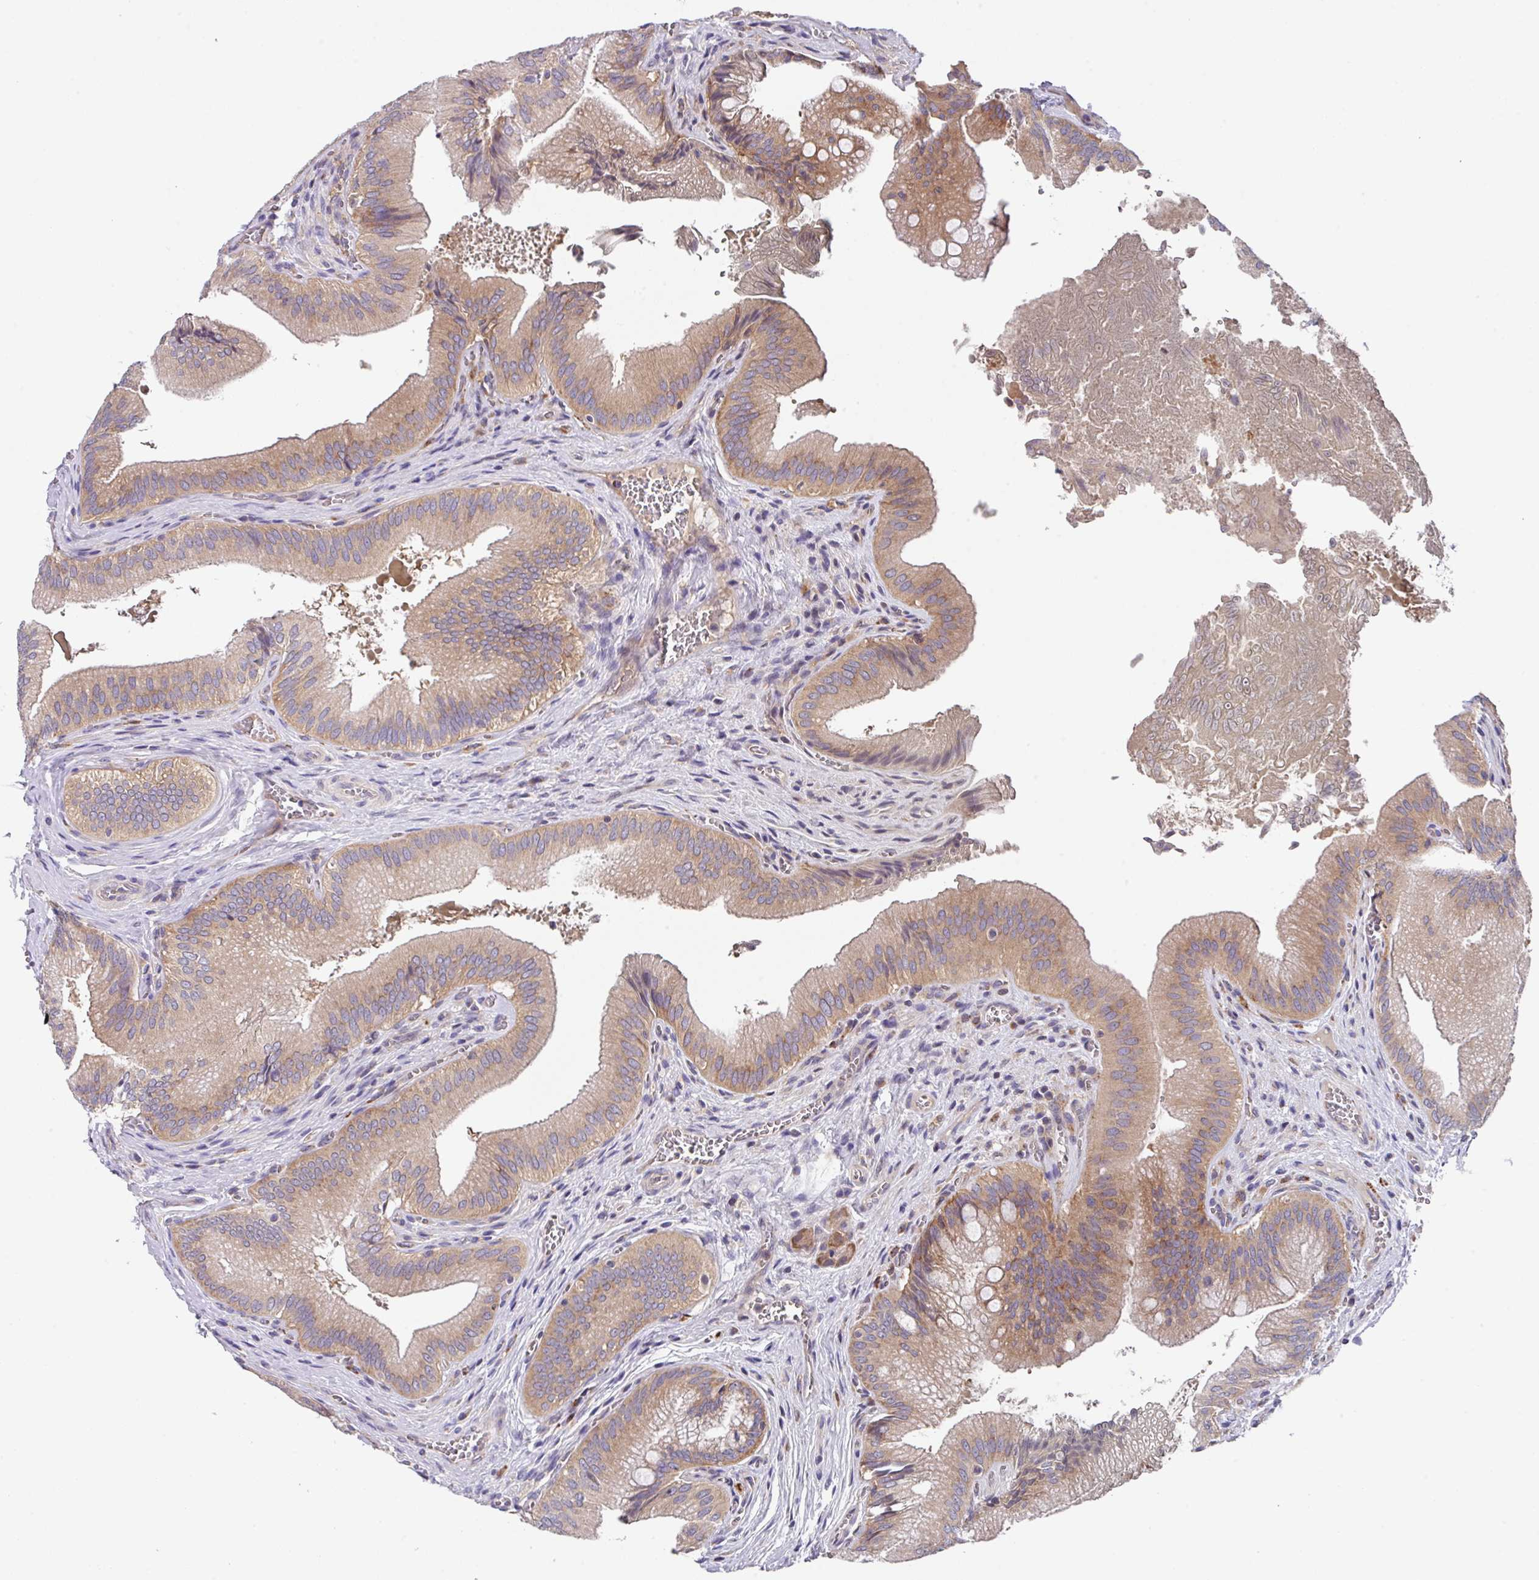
{"staining": {"intensity": "moderate", "quantity": ">75%", "location": "cytoplasmic/membranous"}, "tissue": "gallbladder", "cell_type": "Glandular cells", "image_type": "normal", "snomed": [{"axis": "morphology", "description": "Normal tissue, NOS"}, {"axis": "topography", "description": "Gallbladder"}], "caption": "A brown stain shows moderate cytoplasmic/membranous positivity of a protein in glandular cells of benign human gallbladder.", "gene": "EIF4B", "patient": {"sex": "male", "age": 17}}